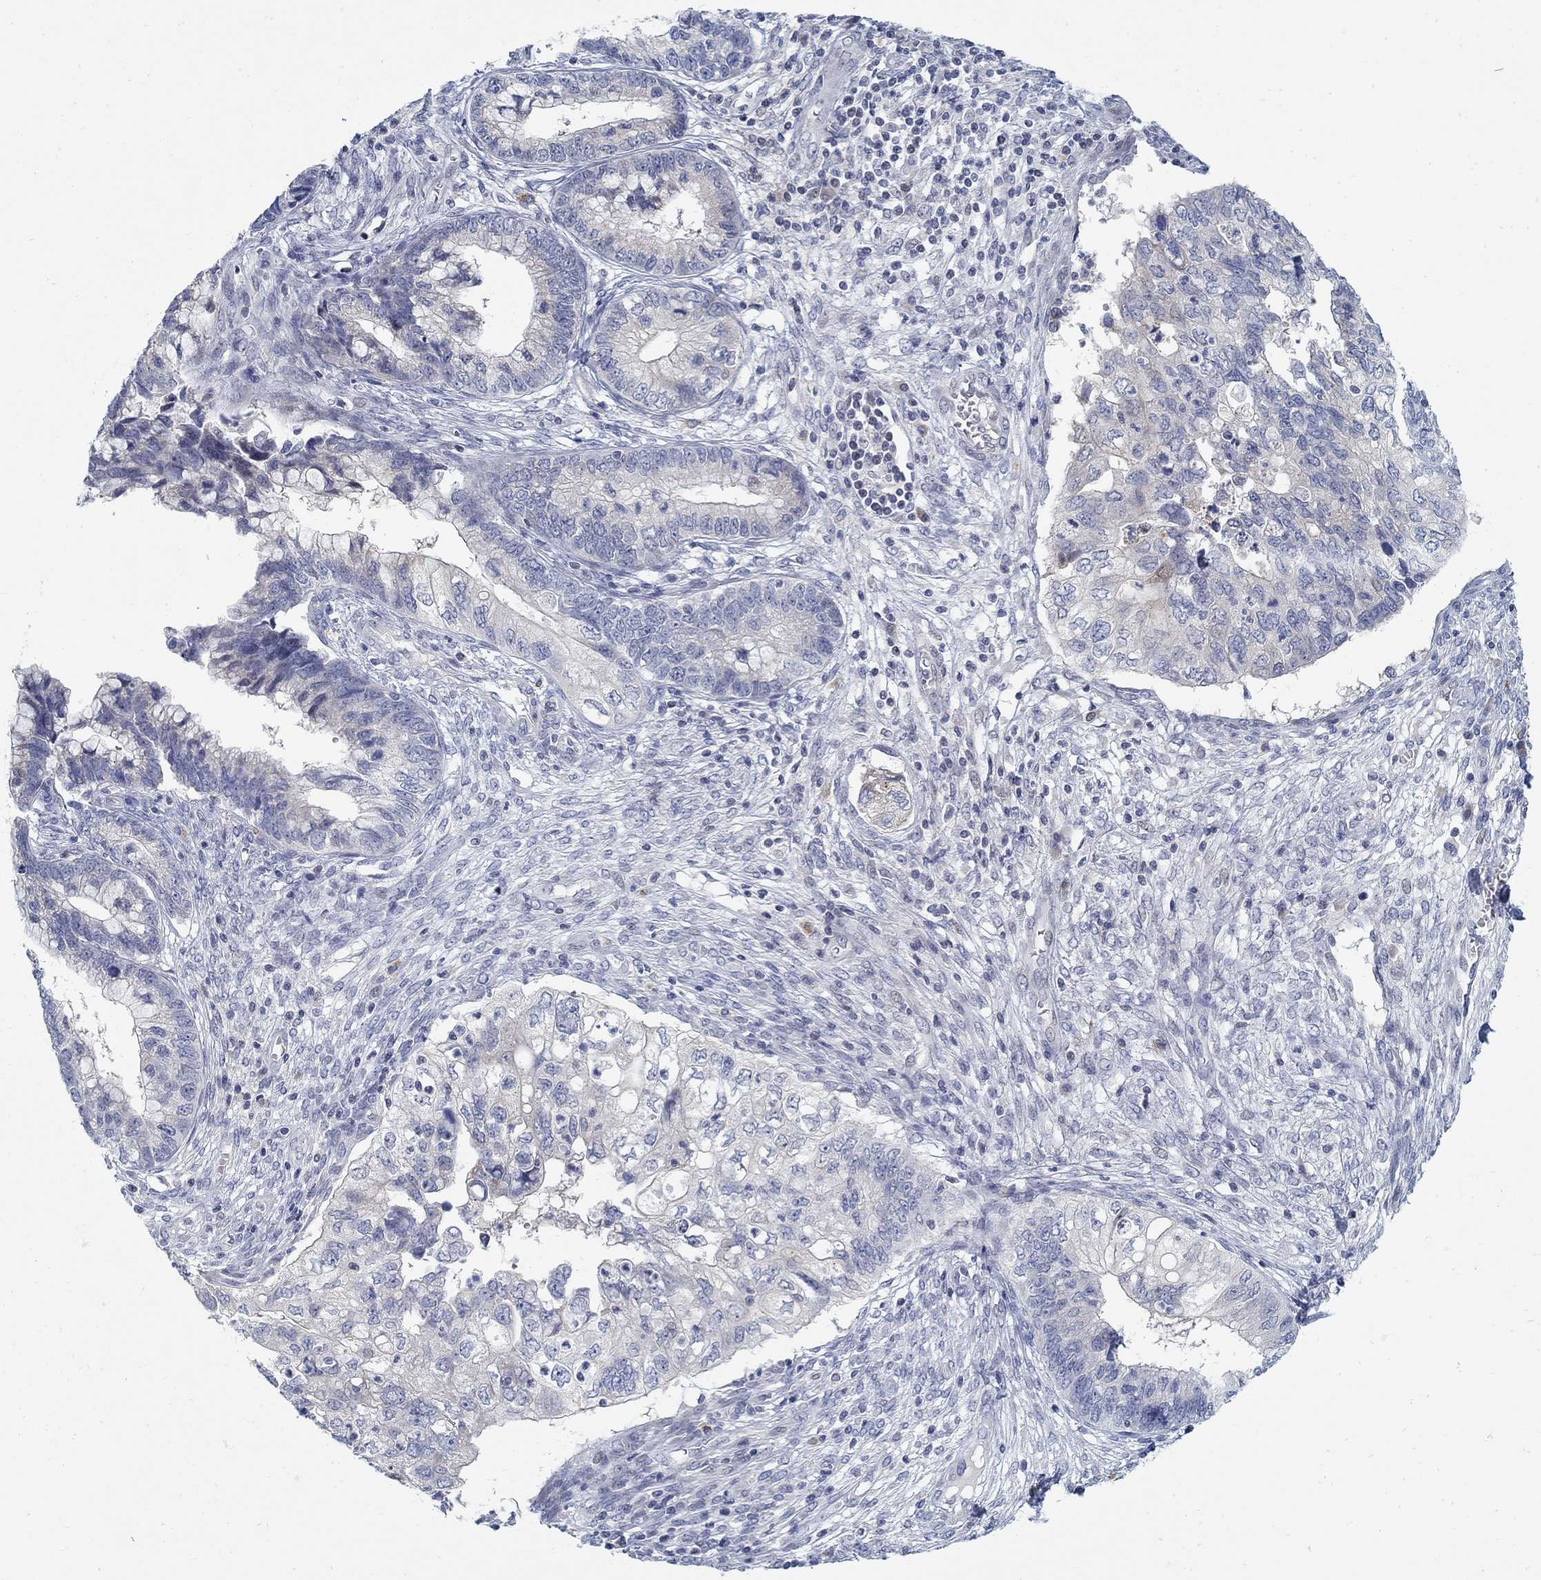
{"staining": {"intensity": "negative", "quantity": "none", "location": "none"}, "tissue": "cervical cancer", "cell_type": "Tumor cells", "image_type": "cancer", "snomed": [{"axis": "morphology", "description": "Adenocarcinoma, NOS"}, {"axis": "topography", "description": "Cervix"}], "caption": "Human adenocarcinoma (cervical) stained for a protein using IHC shows no expression in tumor cells.", "gene": "ANO7", "patient": {"sex": "female", "age": 44}}